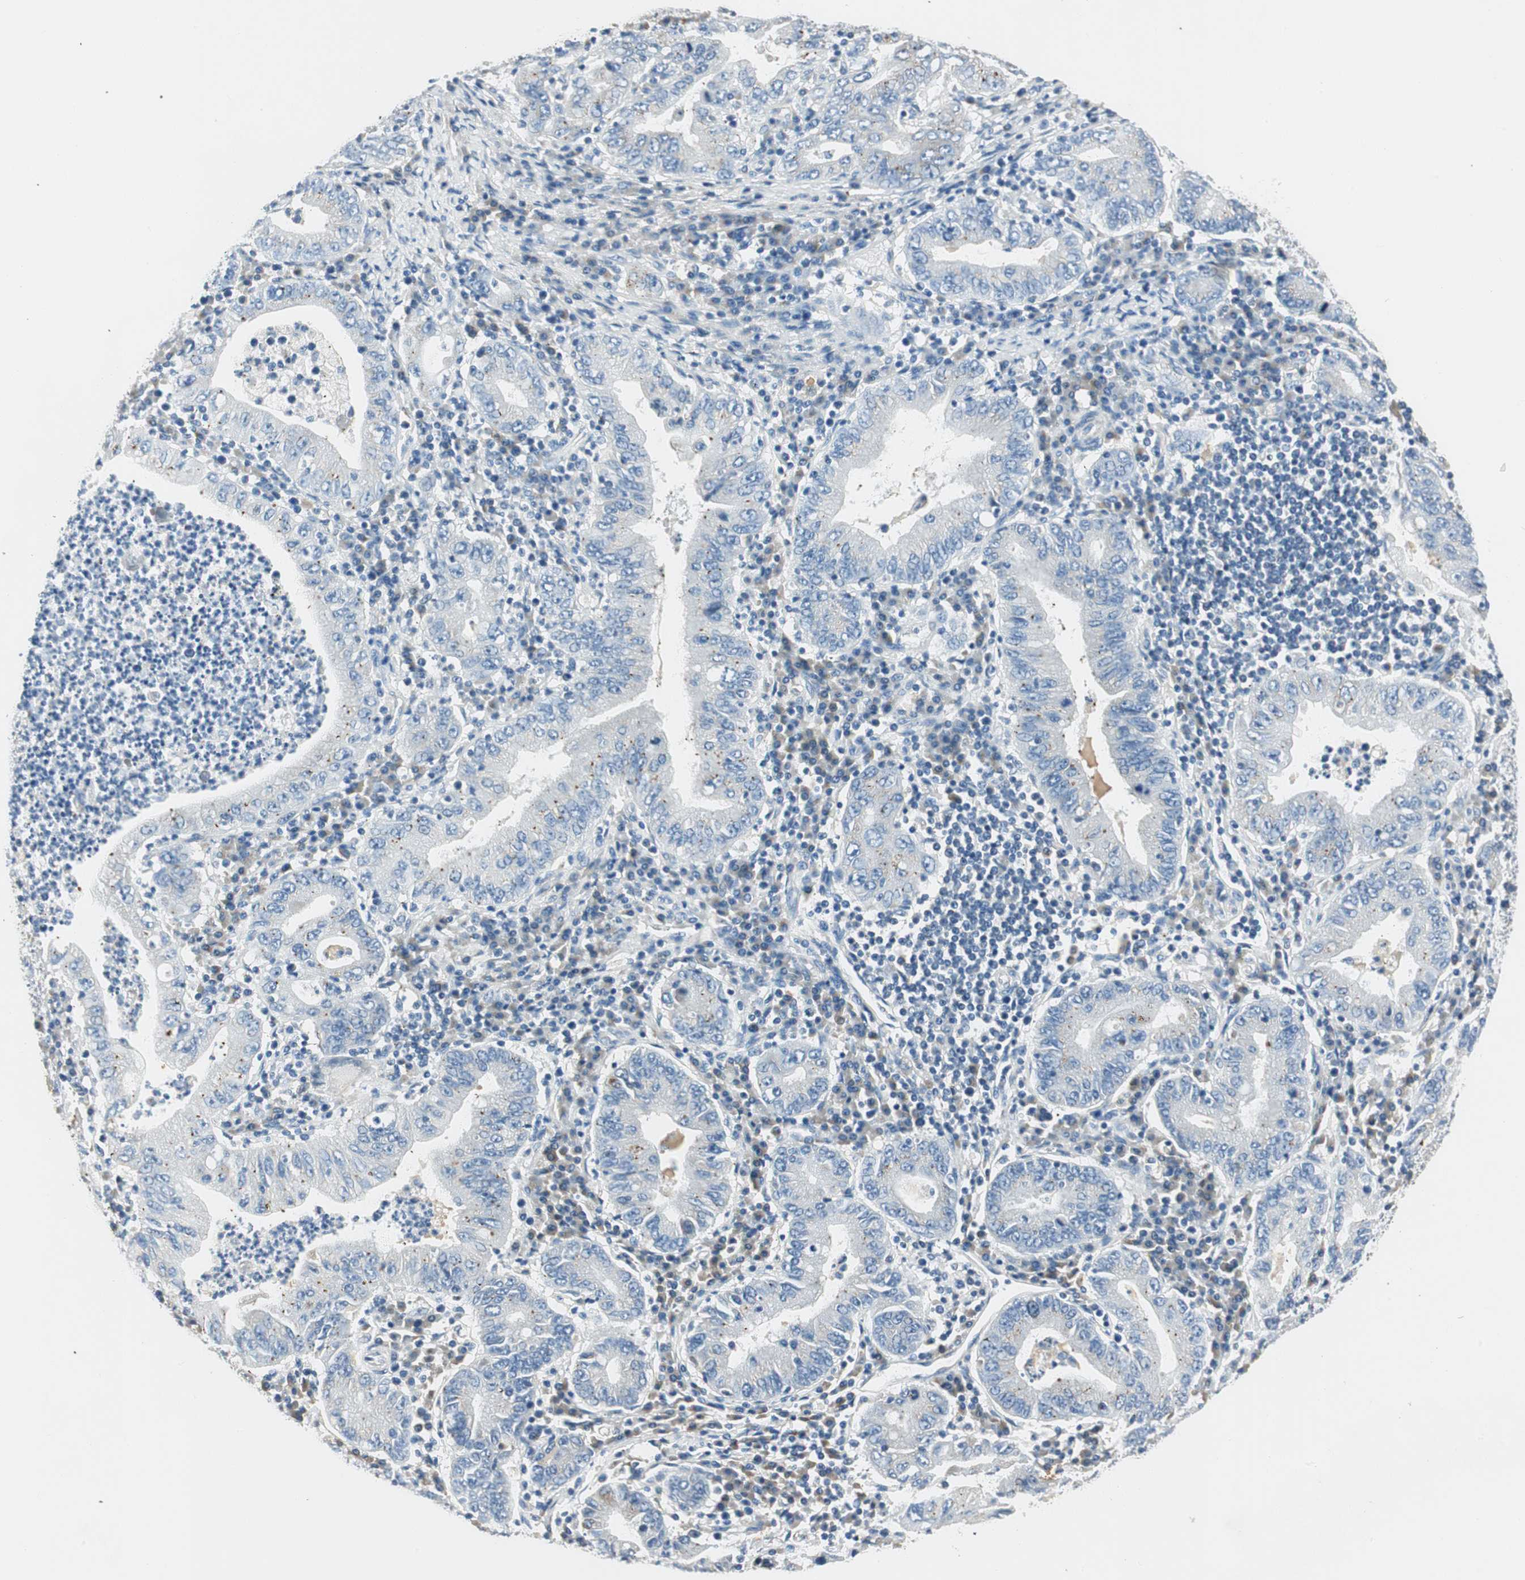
{"staining": {"intensity": "negative", "quantity": "none", "location": "none"}, "tissue": "stomach cancer", "cell_type": "Tumor cells", "image_type": "cancer", "snomed": [{"axis": "morphology", "description": "Normal tissue, NOS"}, {"axis": "morphology", "description": "Adenocarcinoma, NOS"}, {"axis": "topography", "description": "Esophagus"}, {"axis": "topography", "description": "Stomach, upper"}, {"axis": "topography", "description": "Peripheral nerve tissue"}], "caption": "The photomicrograph shows no significant expression in tumor cells of stomach adenocarcinoma. (DAB immunohistochemistry (IHC) with hematoxylin counter stain).", "gene": "TMF1", "patient": {"sex": "male", "age": 62}}